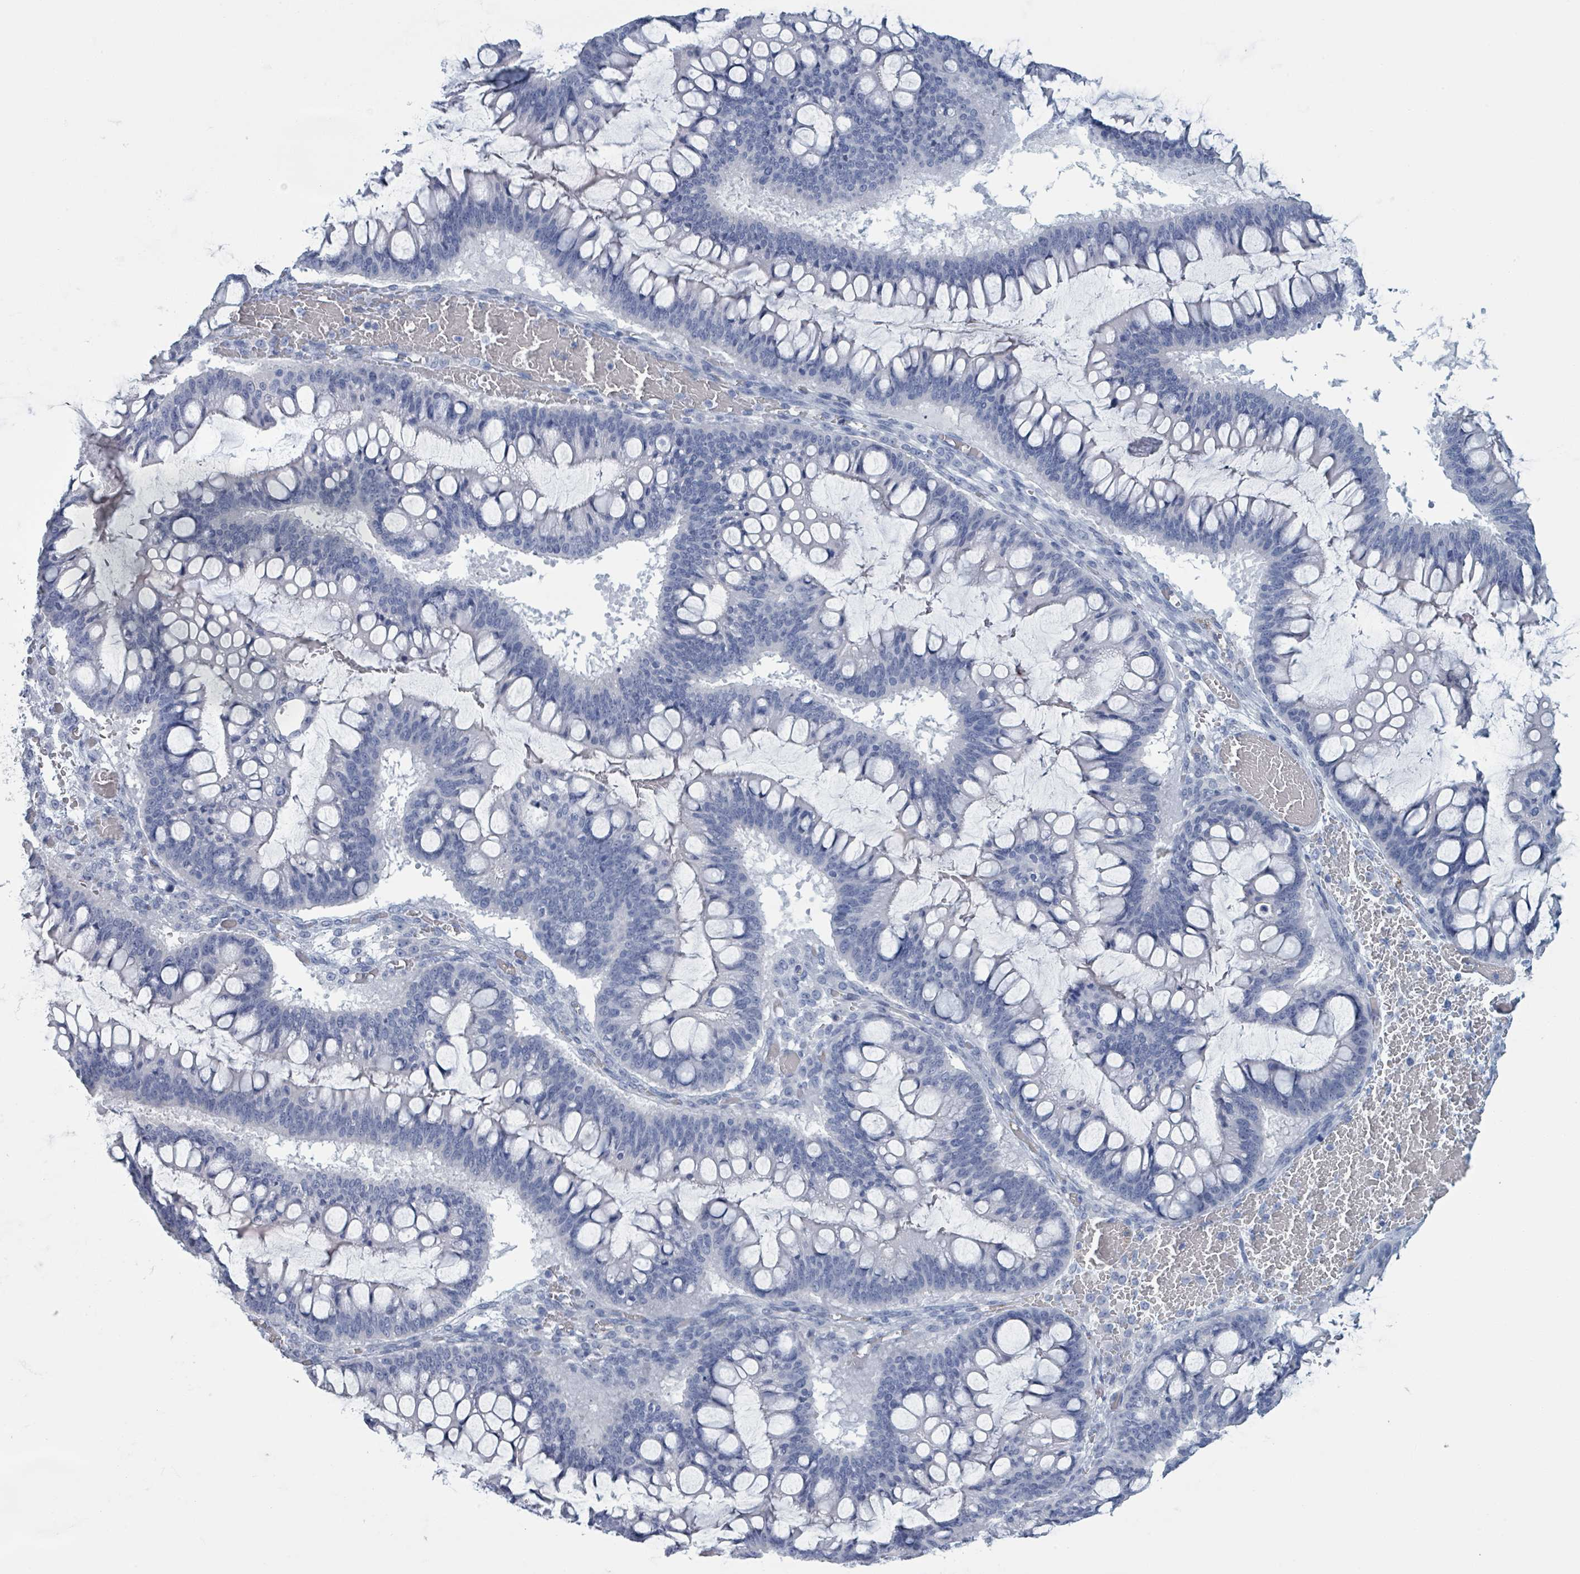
{"staining": {"intensity": "negative", "quantity": "none", "location": "none"}, "tissue": "ovarian cancer", "cell_type": "Tumor cells", "image_type": "cancer", "snomed": [{"axis": "morphology", "description": "Cystadenocarcinoma, mucinous, NOS"}, {"axis": "topography", "description": "Ovary"}], "caption": "Mucinous cystadenocarcinoma (ovarian) was stained to show a protein in brown. There is no significant expression in tumor cells.", "gene": "VPS13D", "patient": {"sex": "female", "age": 73}}